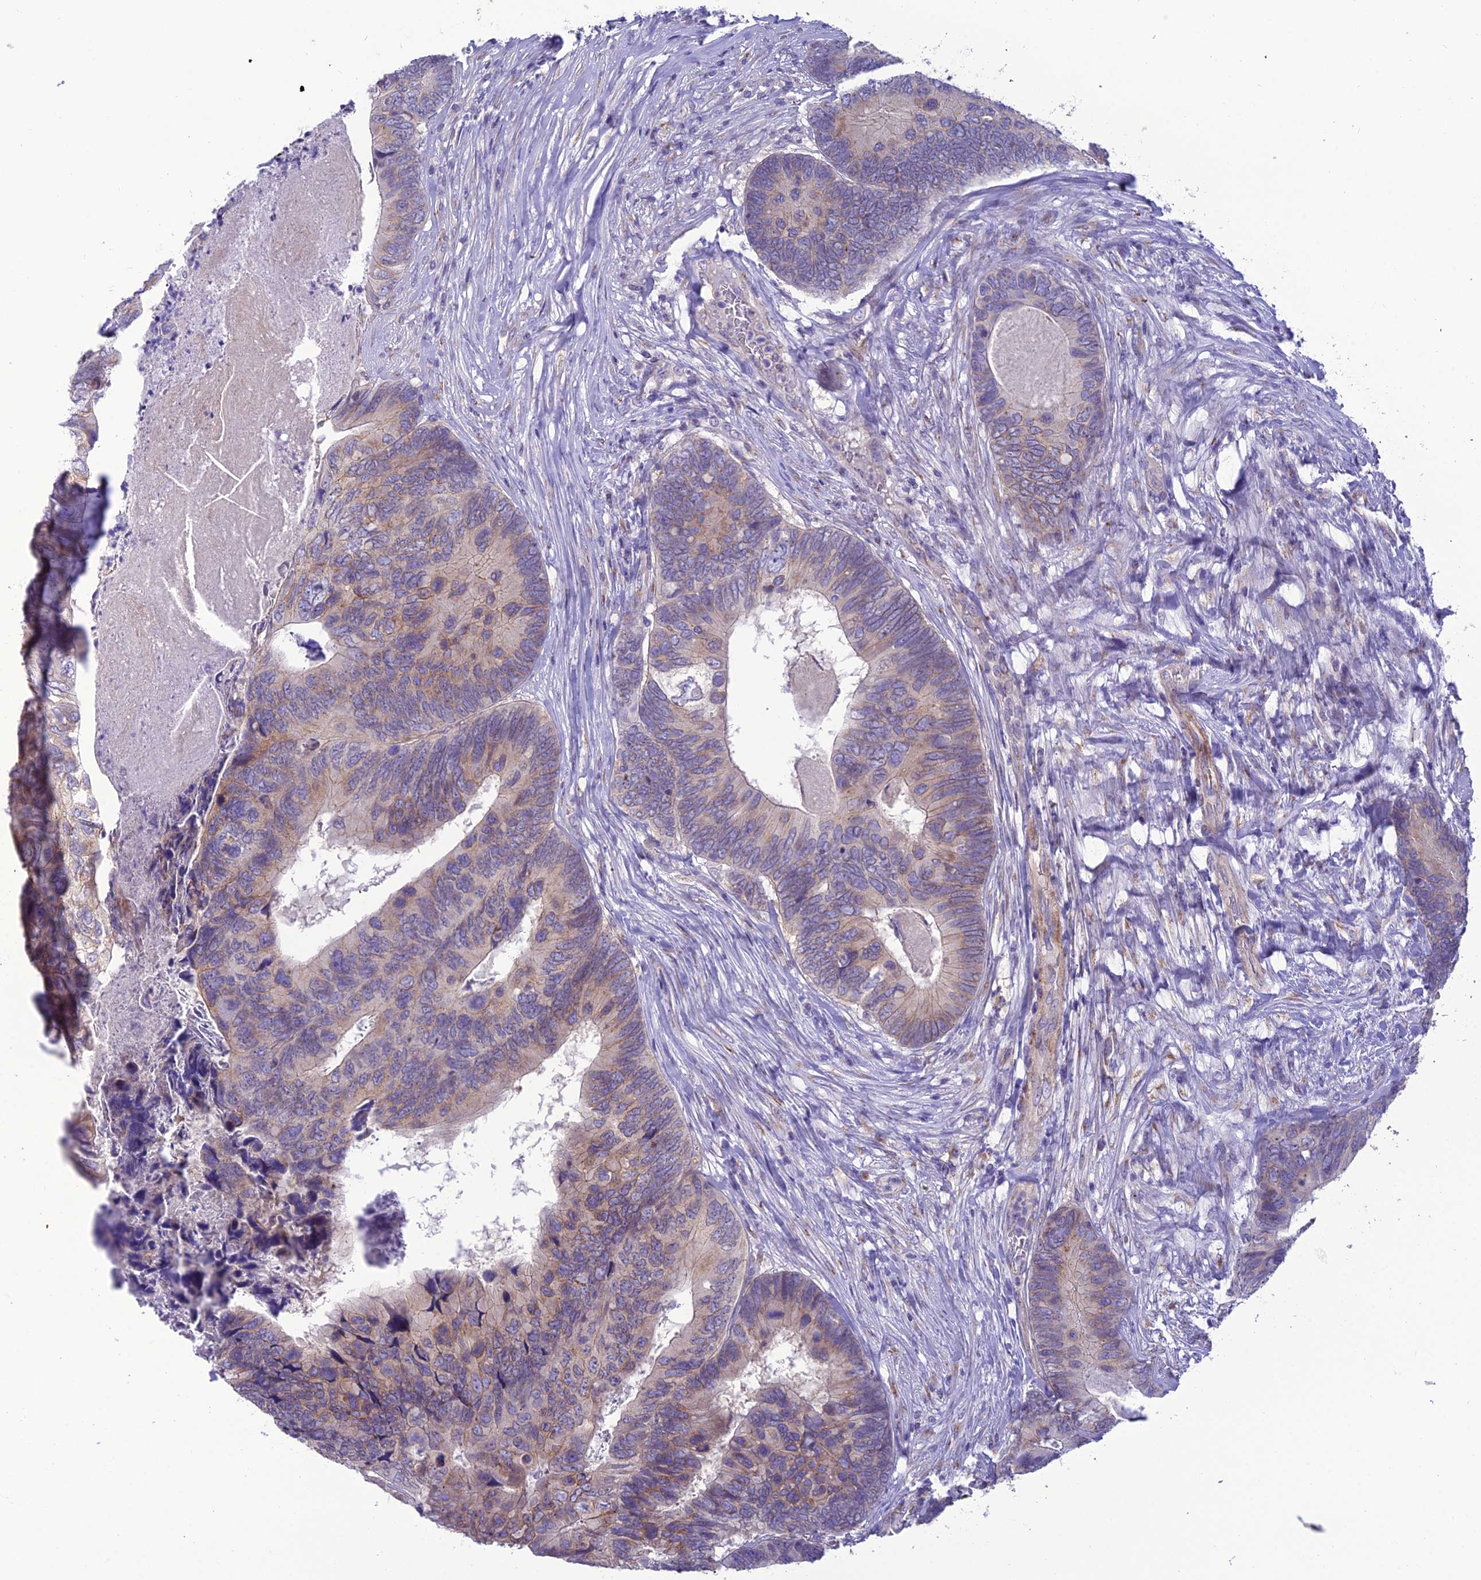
{"staining": {"intensity": "weak", "quantity": "25%-75%", "location": "cytoplasmic/membranous"}, "tissue": "colorectal cancer", "cell_type": "Tumor cells", "image_type": "cancer", "snomed": [{"axis": "morphology", "description": "Adenocarcinoma, NOS"}, {"axis": "topography", "description": "Colon"}], "caption": "This is an image of IHC staining of colorectal cancer, which shows weak expression in the cytoplasmic/membranous of tumor cells.", "gene": "GOLPH3", "patient": {"sex": "female", "age": 67}}